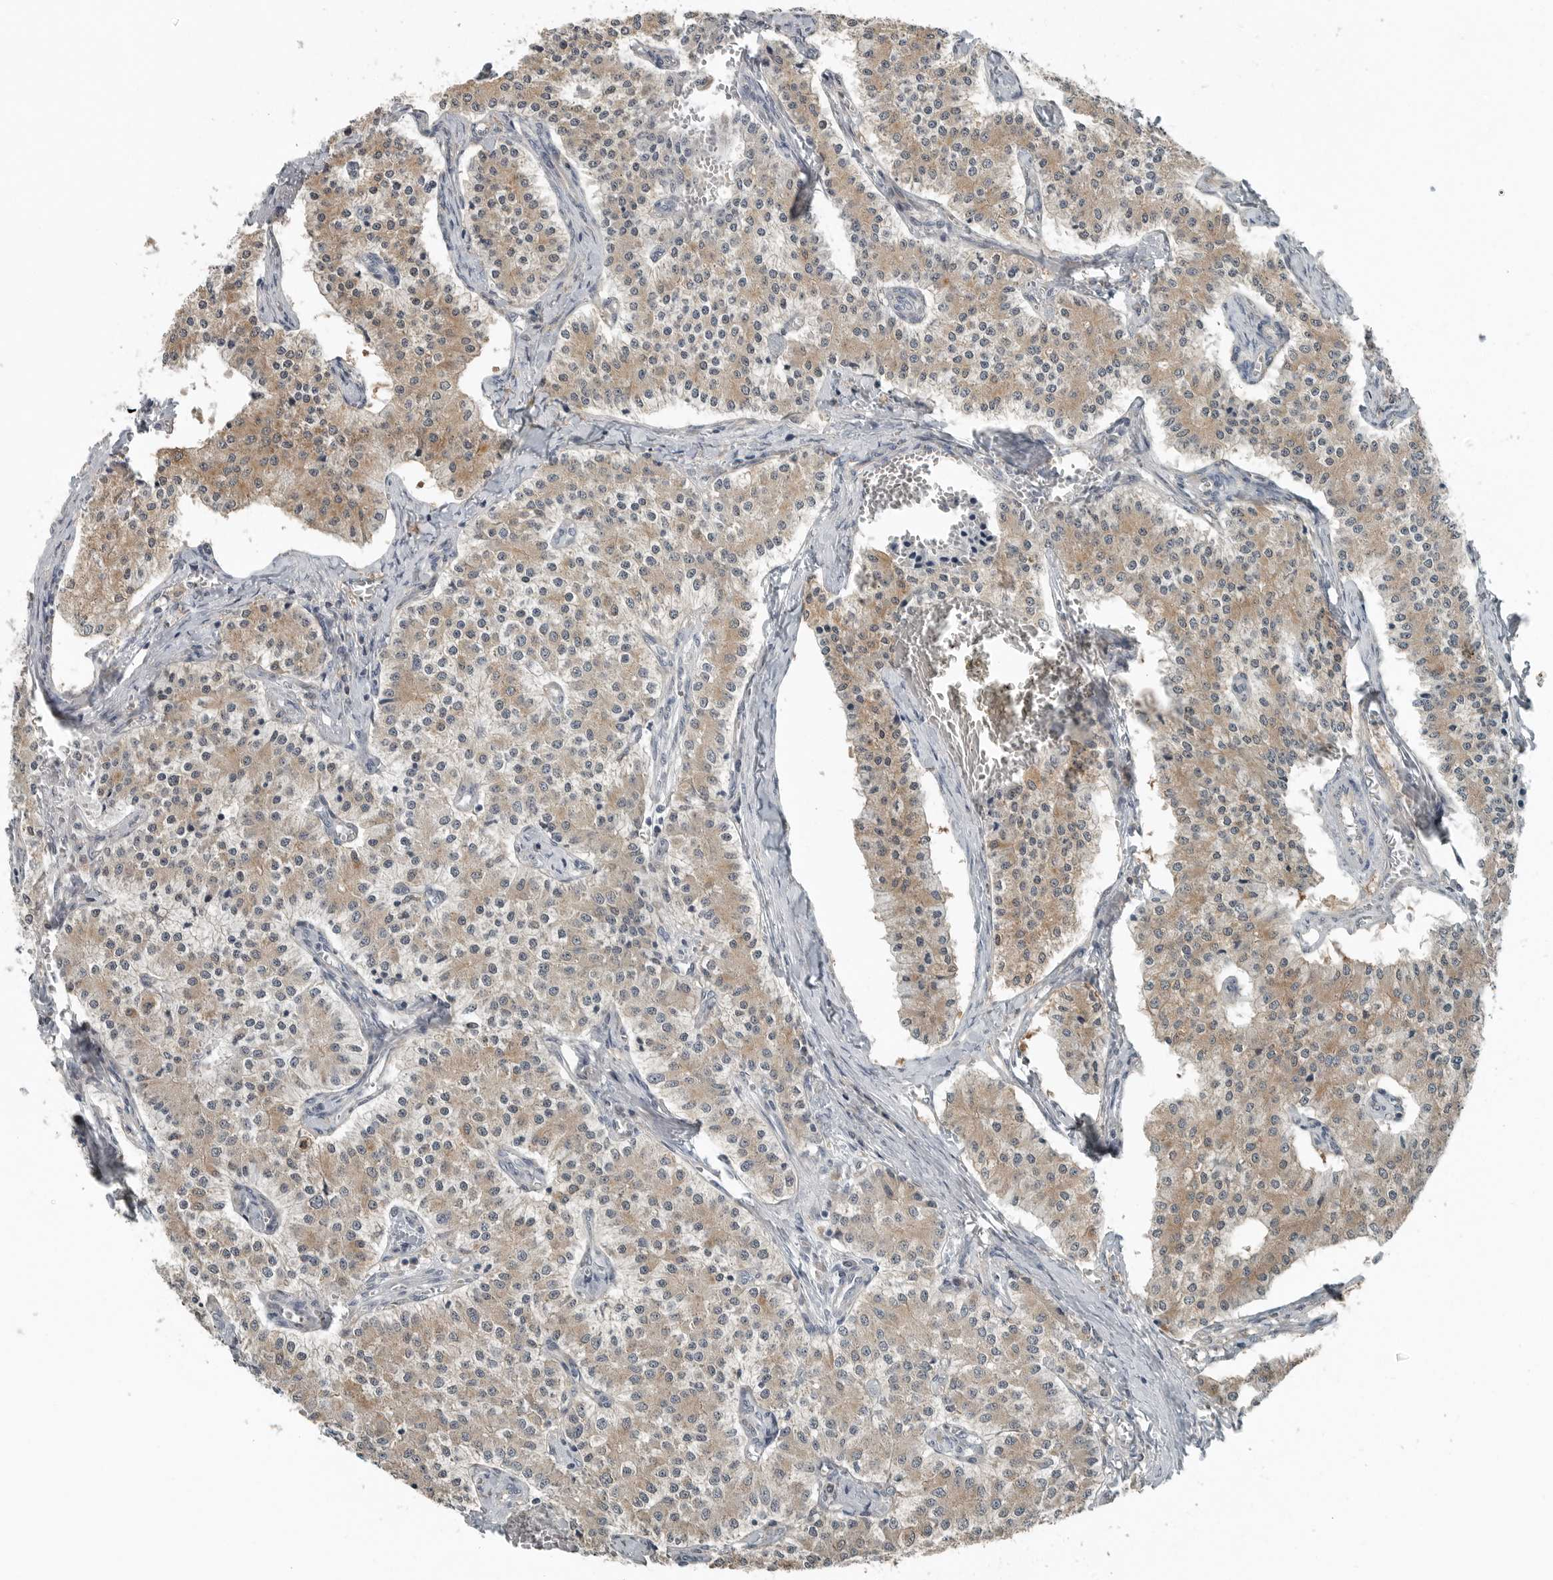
{"staining": {"intensity": "moderate", "quantity": ">75%", "location": "cytoplasmic/membranous"}, "tissue": "carcinoid", "cell_type": "Tumor cells", "image_type": "cancer", "snomed": [{"axis": "morphology", "description": "Carcinoid, malignant, NOS"}, {"axis": "topography", "description": "Colon"}], "caption": "Human carcinoid stained with a brown dye exhibits moderate cytoplasmic/membranous positive positivity in about >75% of tumor cells.", "gene": "KYAT1", "patient": {"sex": "female", "age": 52}}